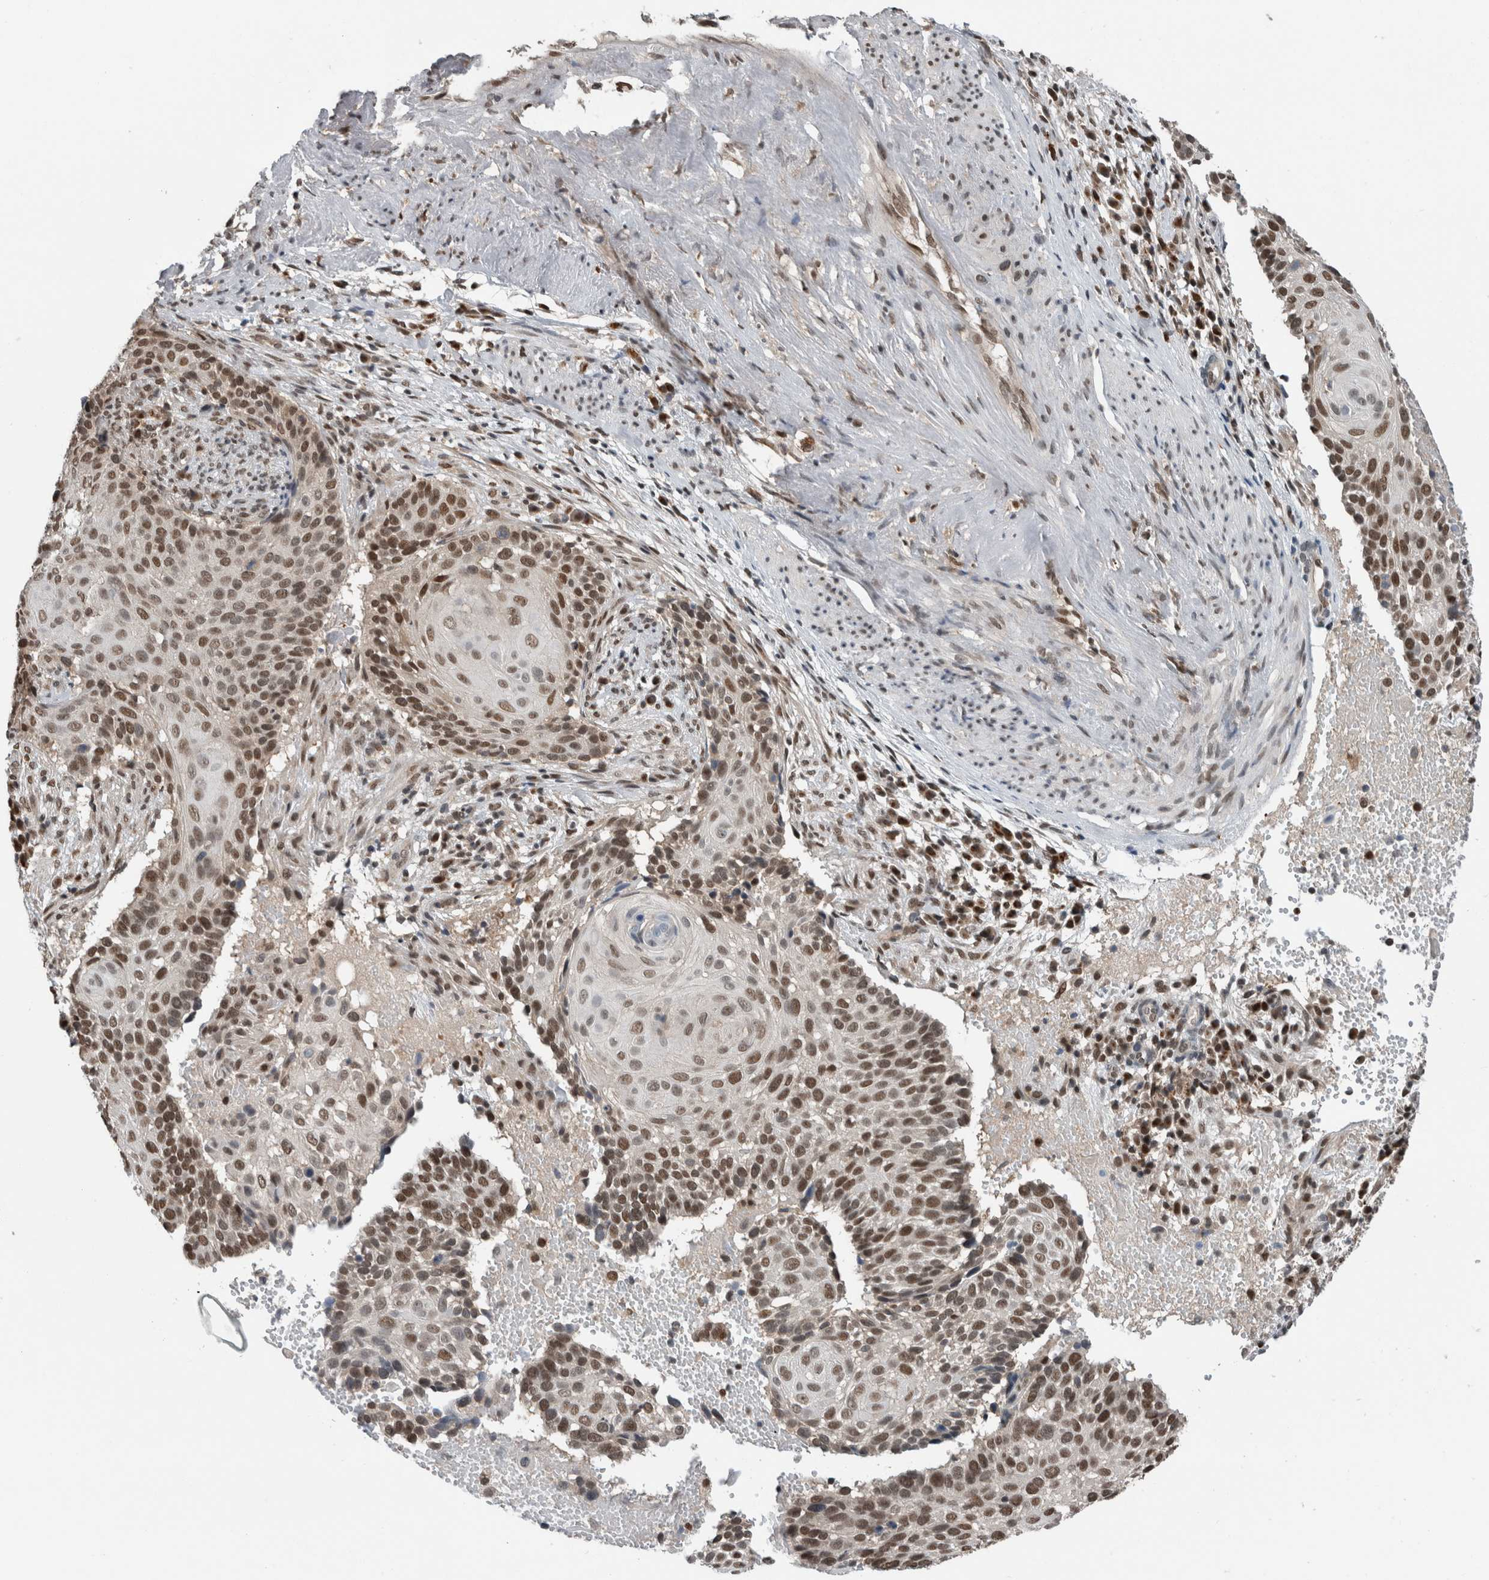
{"staining": {"intensity": "moderate", "quantity": ">75%", "location": "nuclear"}, "tissue": "cervical cancer", "cell_type": "Tumor cells", "image_type": "cancer", "snomed": [{"axis": "morphology", "description": "Squamous cell carcinoma, NOS"}, {"axis": "topography", "description": "Cervix"}], "caption": "Cervical squamous cell carcinoma stained with a protein marker reveals moderate staining in tumor cells.", "gene": "SPAG7", "patient": {"sex": "female", "age": 74}}